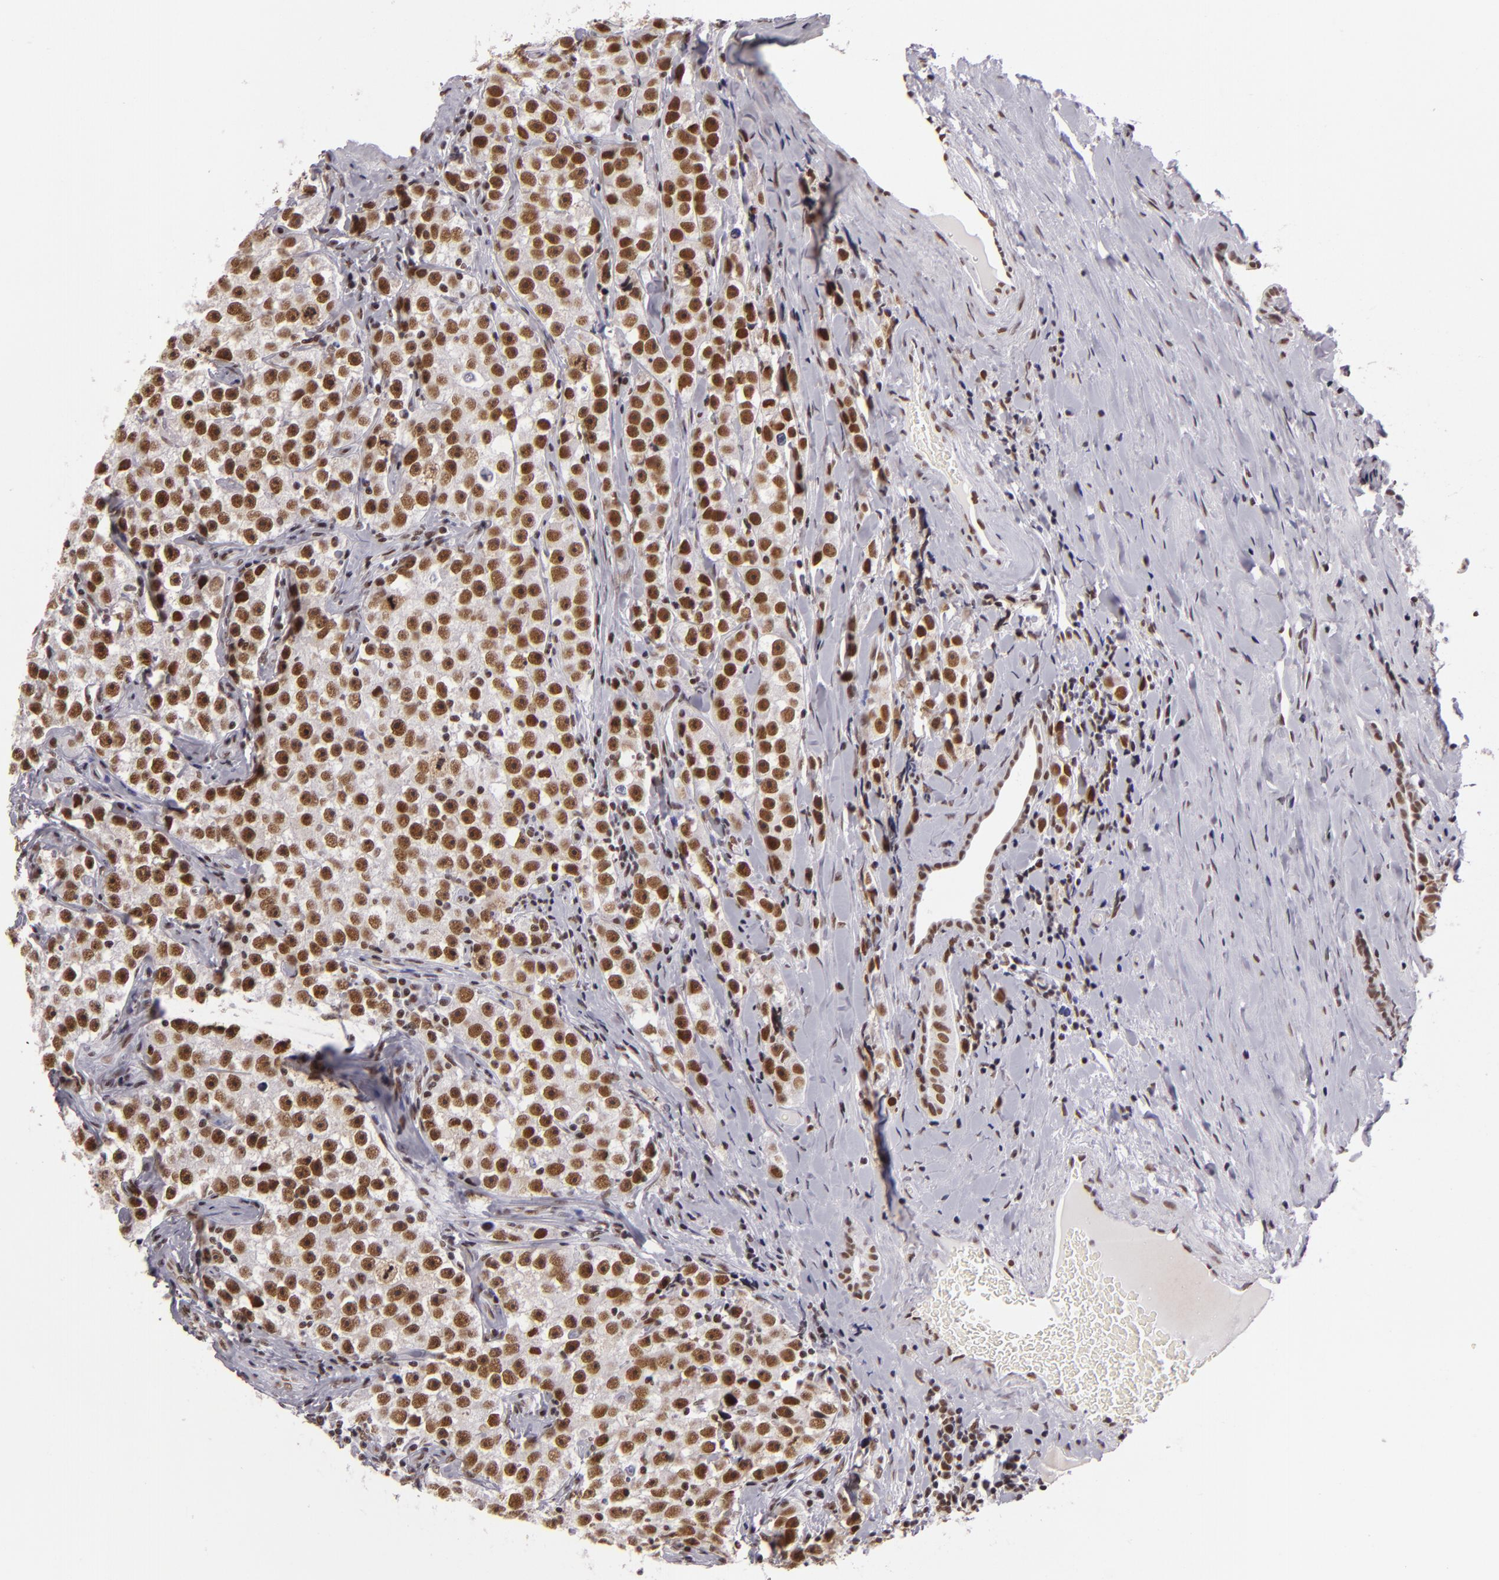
{"staining": {"intensity": "strong", "quantity": ">75%", "location": "nuclear"}, "tissue": "testis cancer", "cell_type": "Tumor cells", "image_type": "cancer", "snomed": [{"axis": "morphology", "description": "Seminoma, NOS"}, {"axis": "topography", "description": "Testis"}], "caption": "IHC micrograph of testis cancer (seminoma) stained for a protein (brown), which displays high levels of strong nuclear expression in approximately >75% of tumor cells.", "gene": "BRD8", "patient": {"sex": "male", "age": 32}}